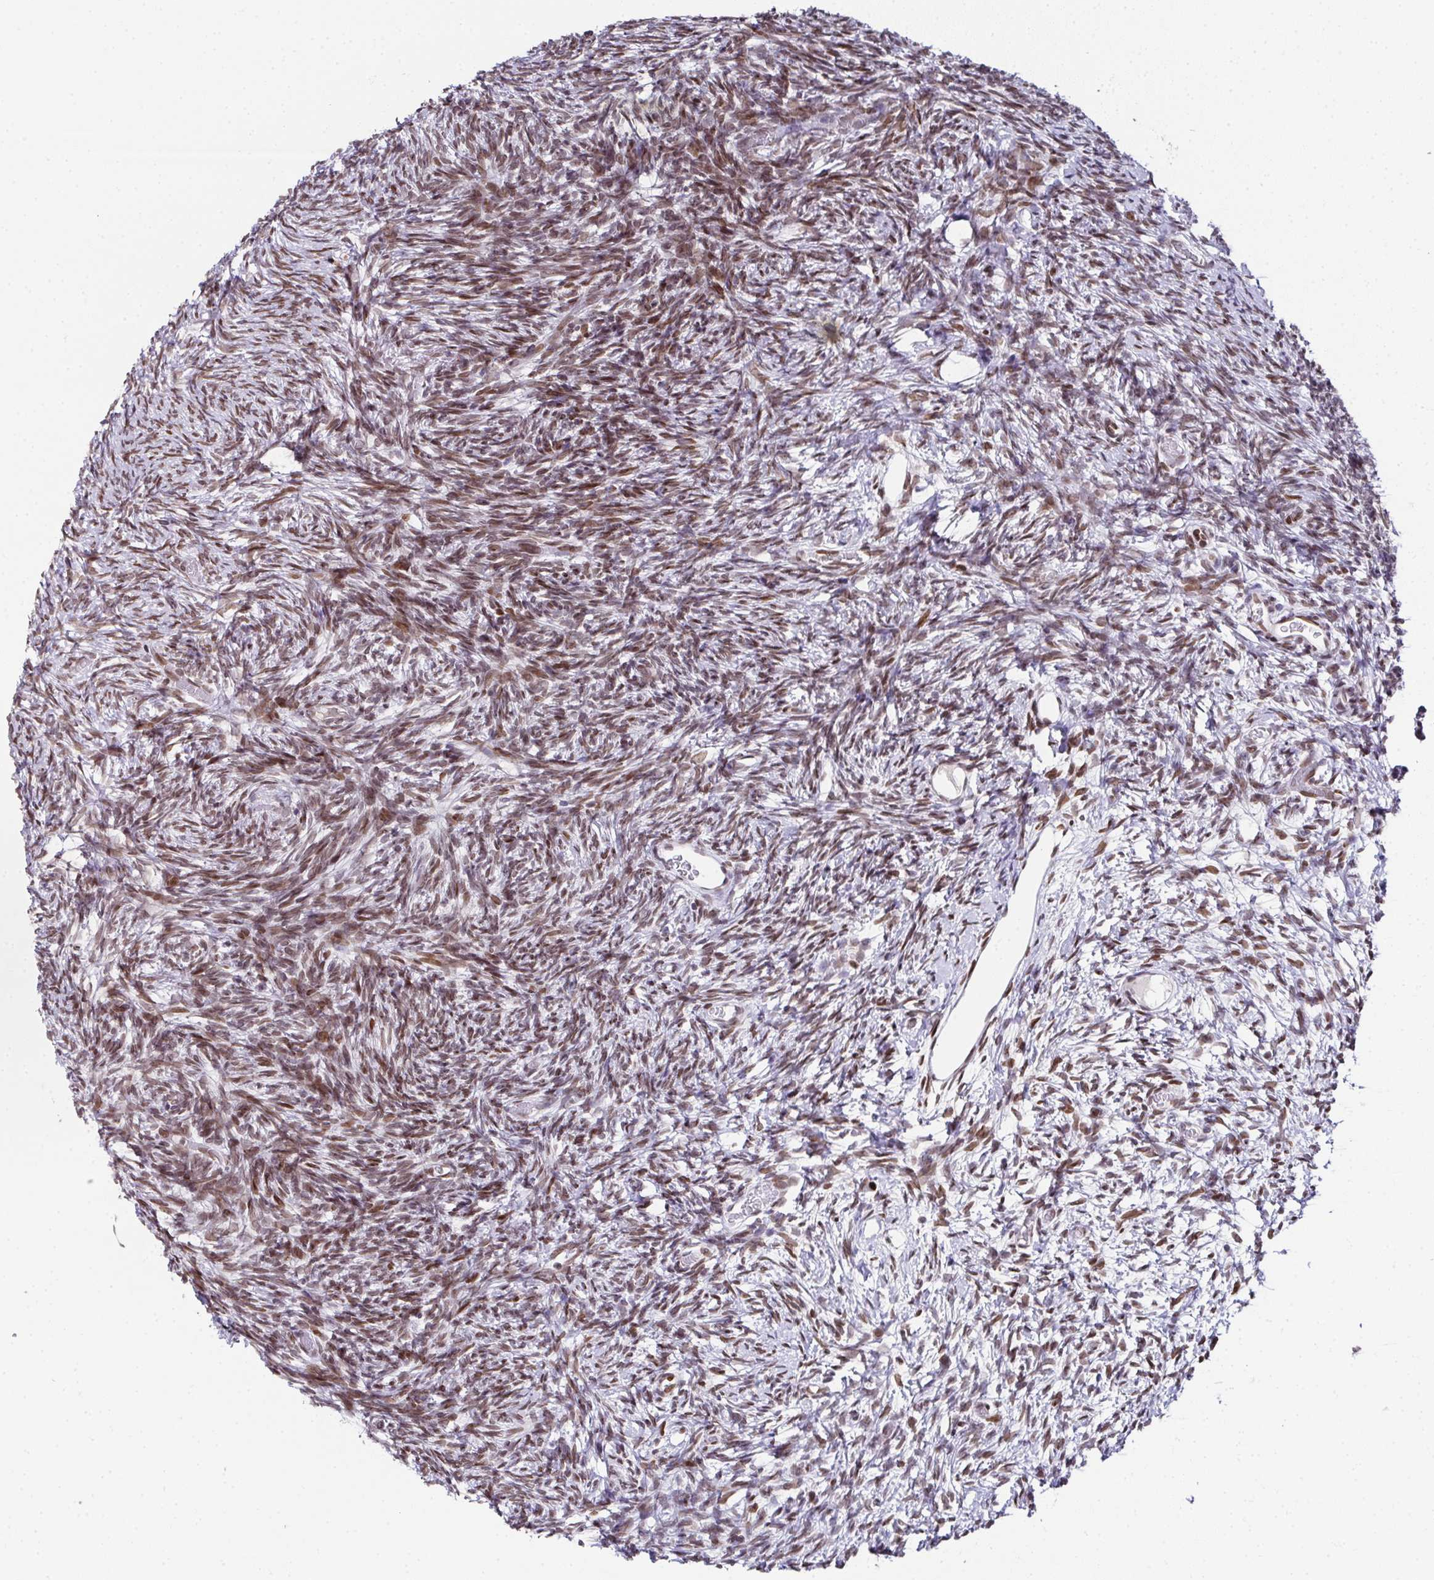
{"staining": {"intensity": "moderate", "quantity": ">75%", "location": "nuclear"}, "tissue": "ovary", "cell_type": "Ovarian stroma cells", "image_type": "normal", "snomed": [{"axis": "morphology", "description": "Normal tissue, NOS"}, {"axis": "topography", "description": "Ovary"}], "caption": "Human ovary stained for a protein (brown) exhibits moderate nuclear positive staining in approximately >75% of ovarian stroma cells.", "gene": "RB1", "patient": {"sex": "female", "age": 39}}